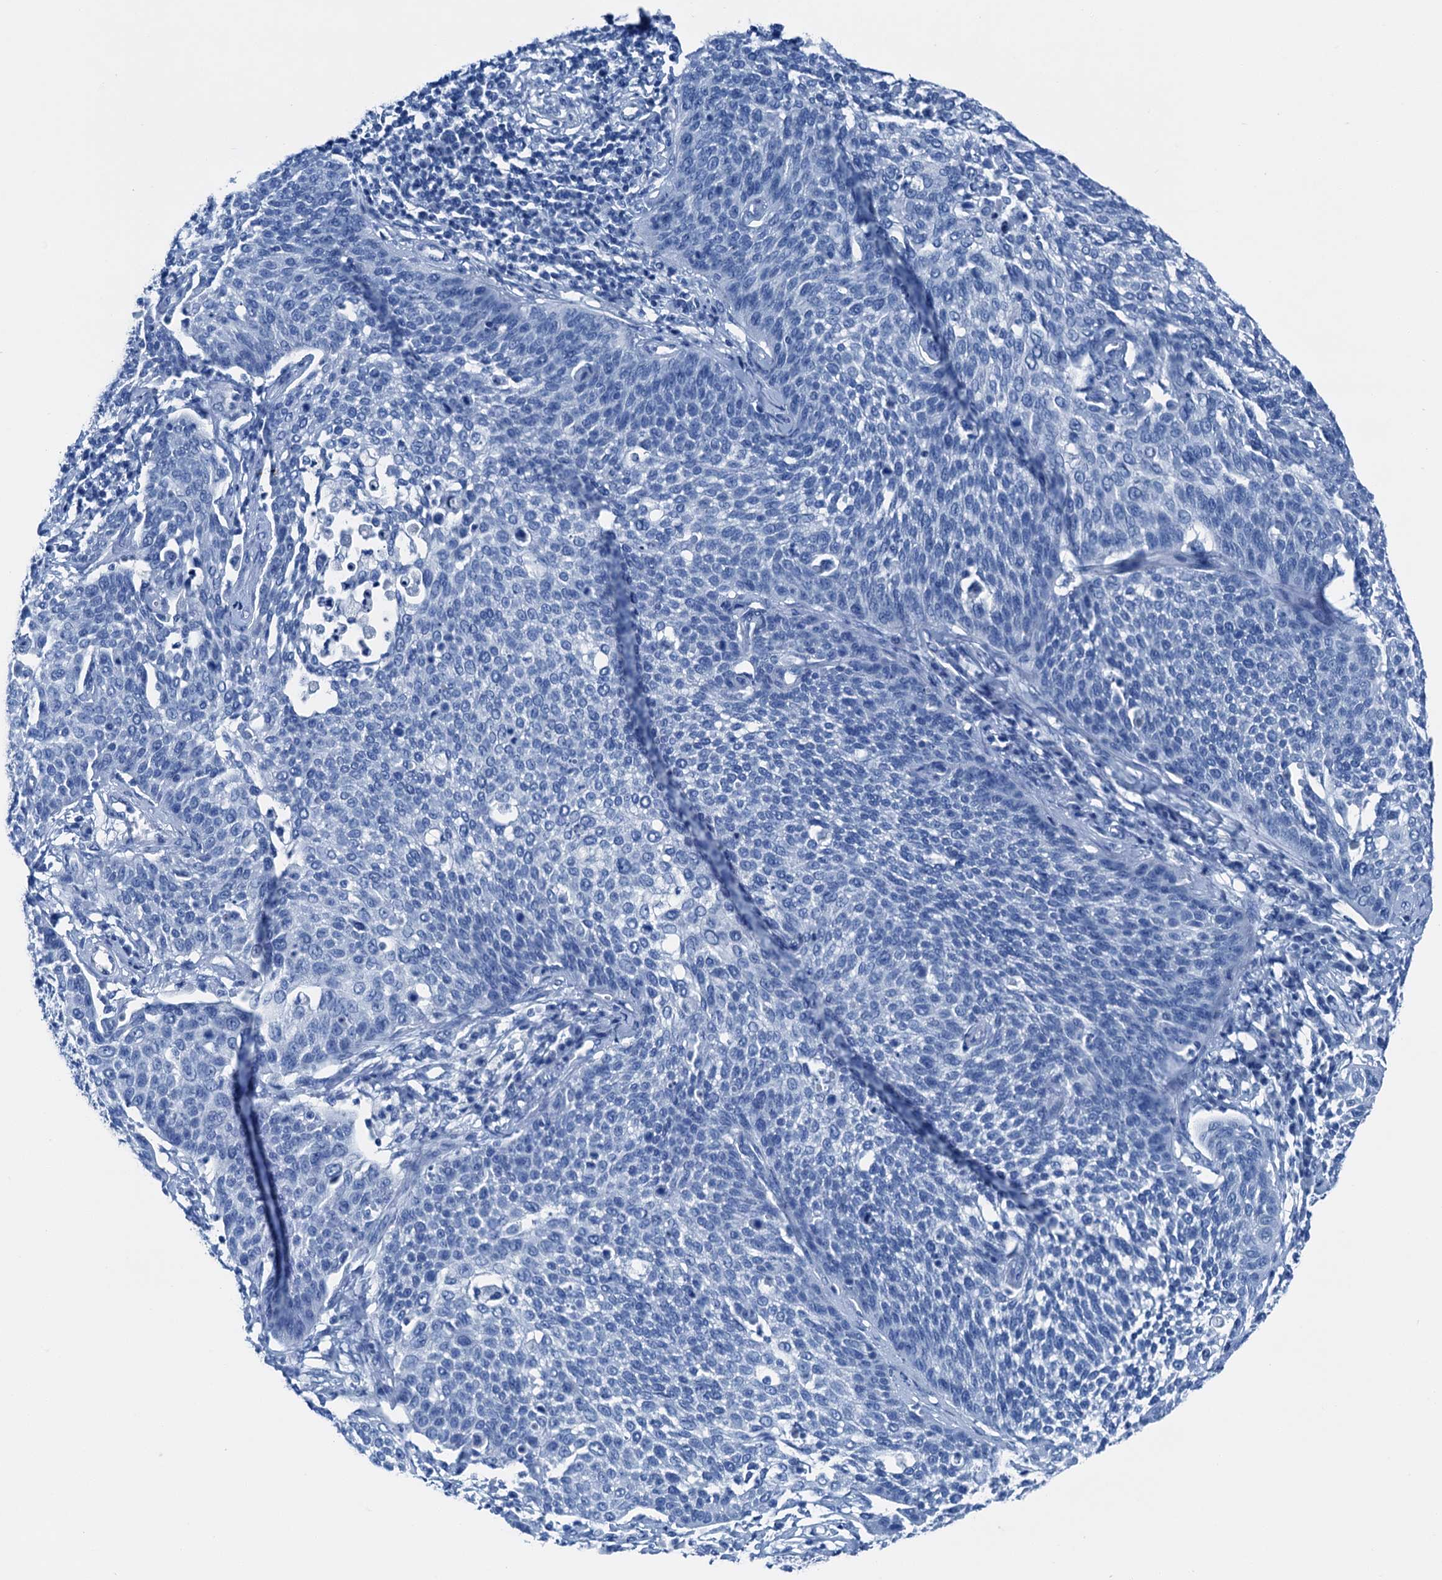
{"staining": {"intensity": "negative", "quantity": "none", "location": "none"}, "tissue": "cervical cancer", "cell_type": "Tumor cells", "image_type": "cancer", "snomed": [{"axis": "morphology", "description": "Squamous cell carcinoma, NOS"}, {"axis": "topography", "description": "Cervix"}], "caption": "This is an immunohistochemistry (IHC) histopathology image of cervical squamous cell carcinoma. There is no staining in tumor cells.", "gene": "CBLN3", "patient": {"sex": "female", "age": 34}}